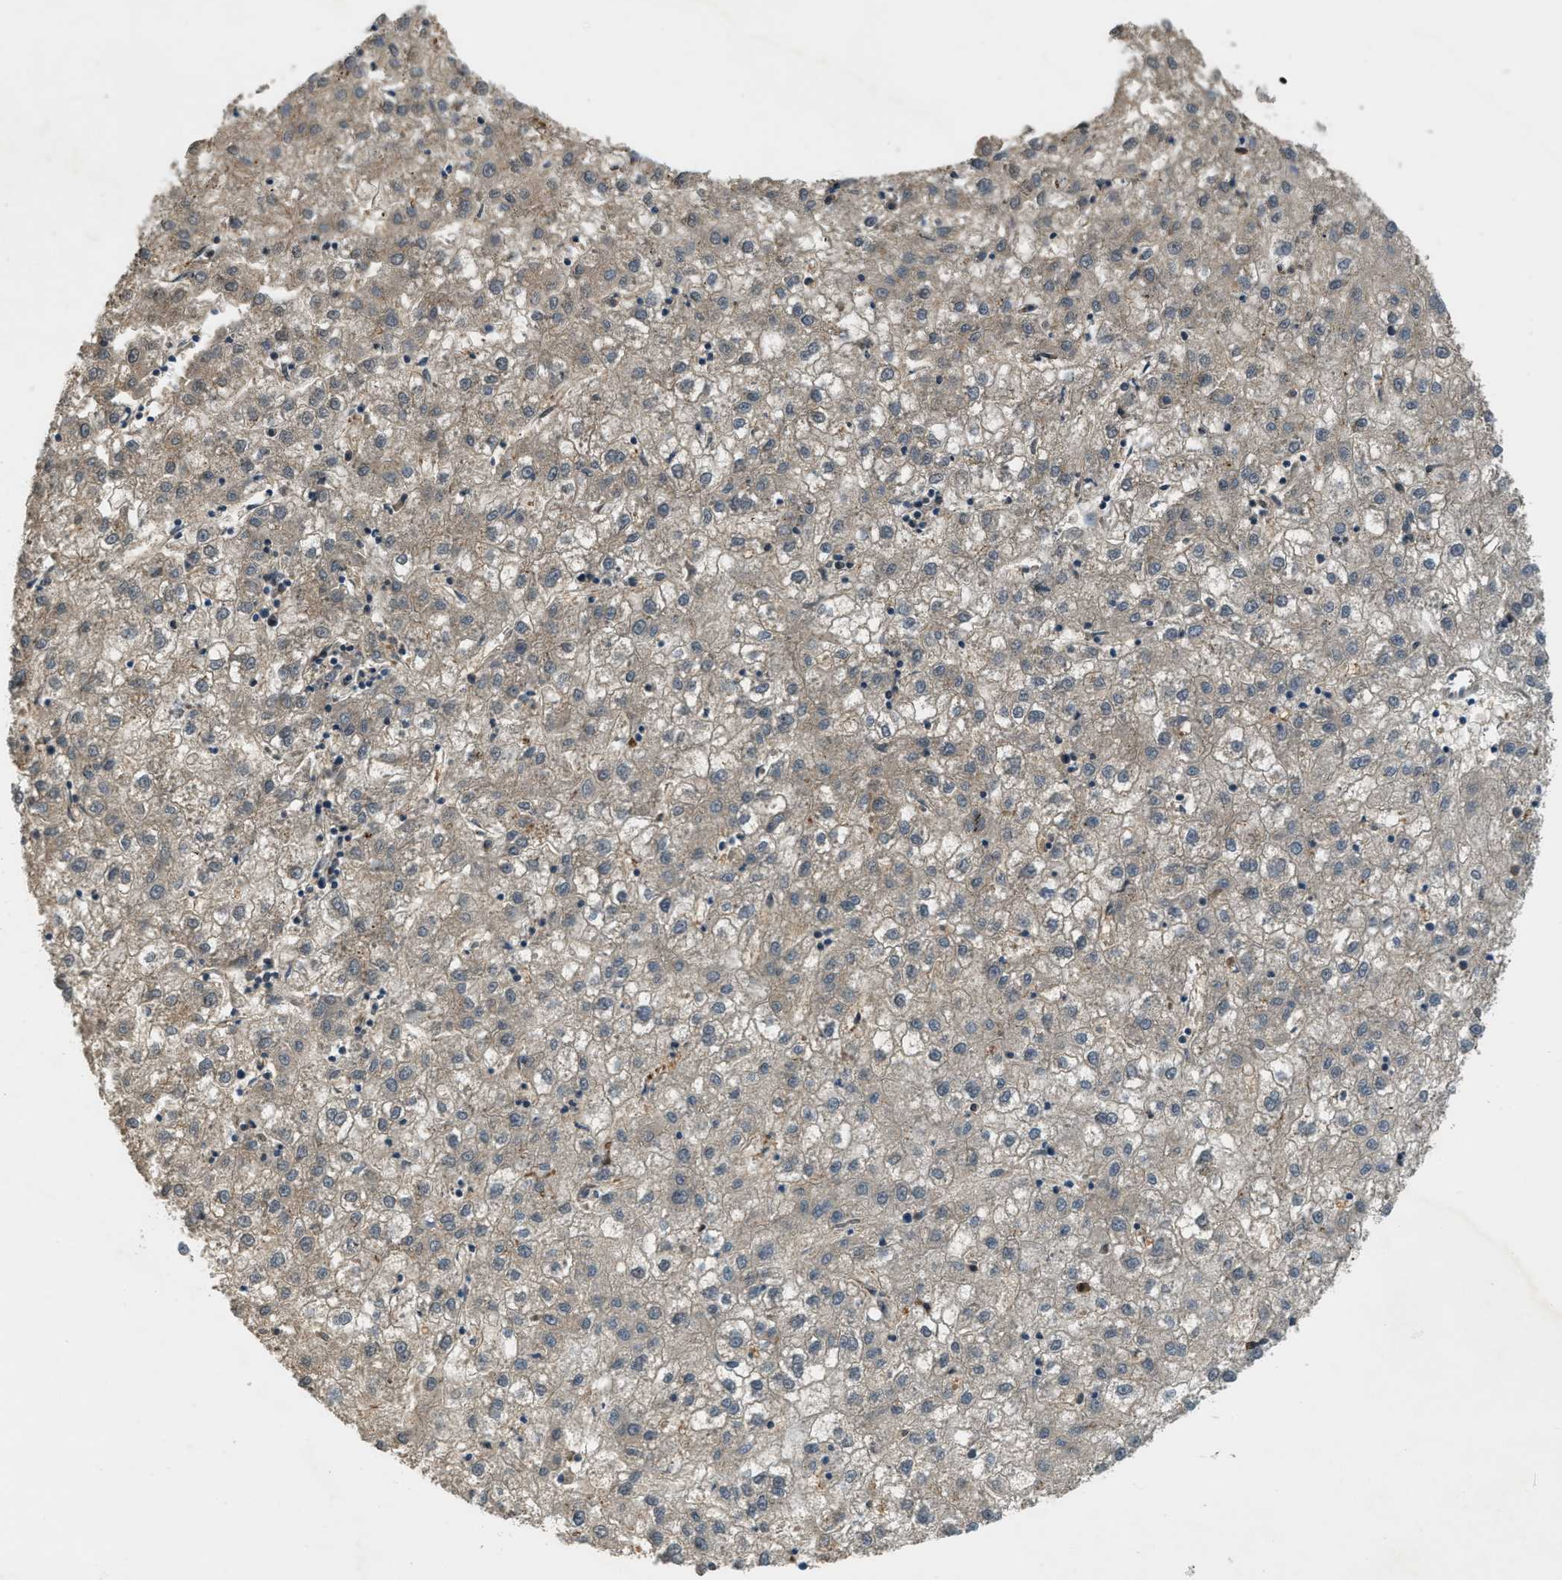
{"staining": {"intensity": "weak", "quantity": ">75%", "location": "cytoplasmic/membranous"}, "tissue": "liver cancer", "cell_type": "Tumor cells", "image_type": "cancer", "snomed": [{"axis": "morphology", "description": "Carcinoma, Hepatocellular, NOS"}, {"axis": "topography", "description": "Liver"}], "caption": "A brown stain highlights weak cytoplasmic/membranous staining of a protein in liver cancer tumor cells. The protein is shown in brown color, while the nuclei are stained blue.", "gene": "CFLAR", "patient": {"sex": "male", "age": 72}}